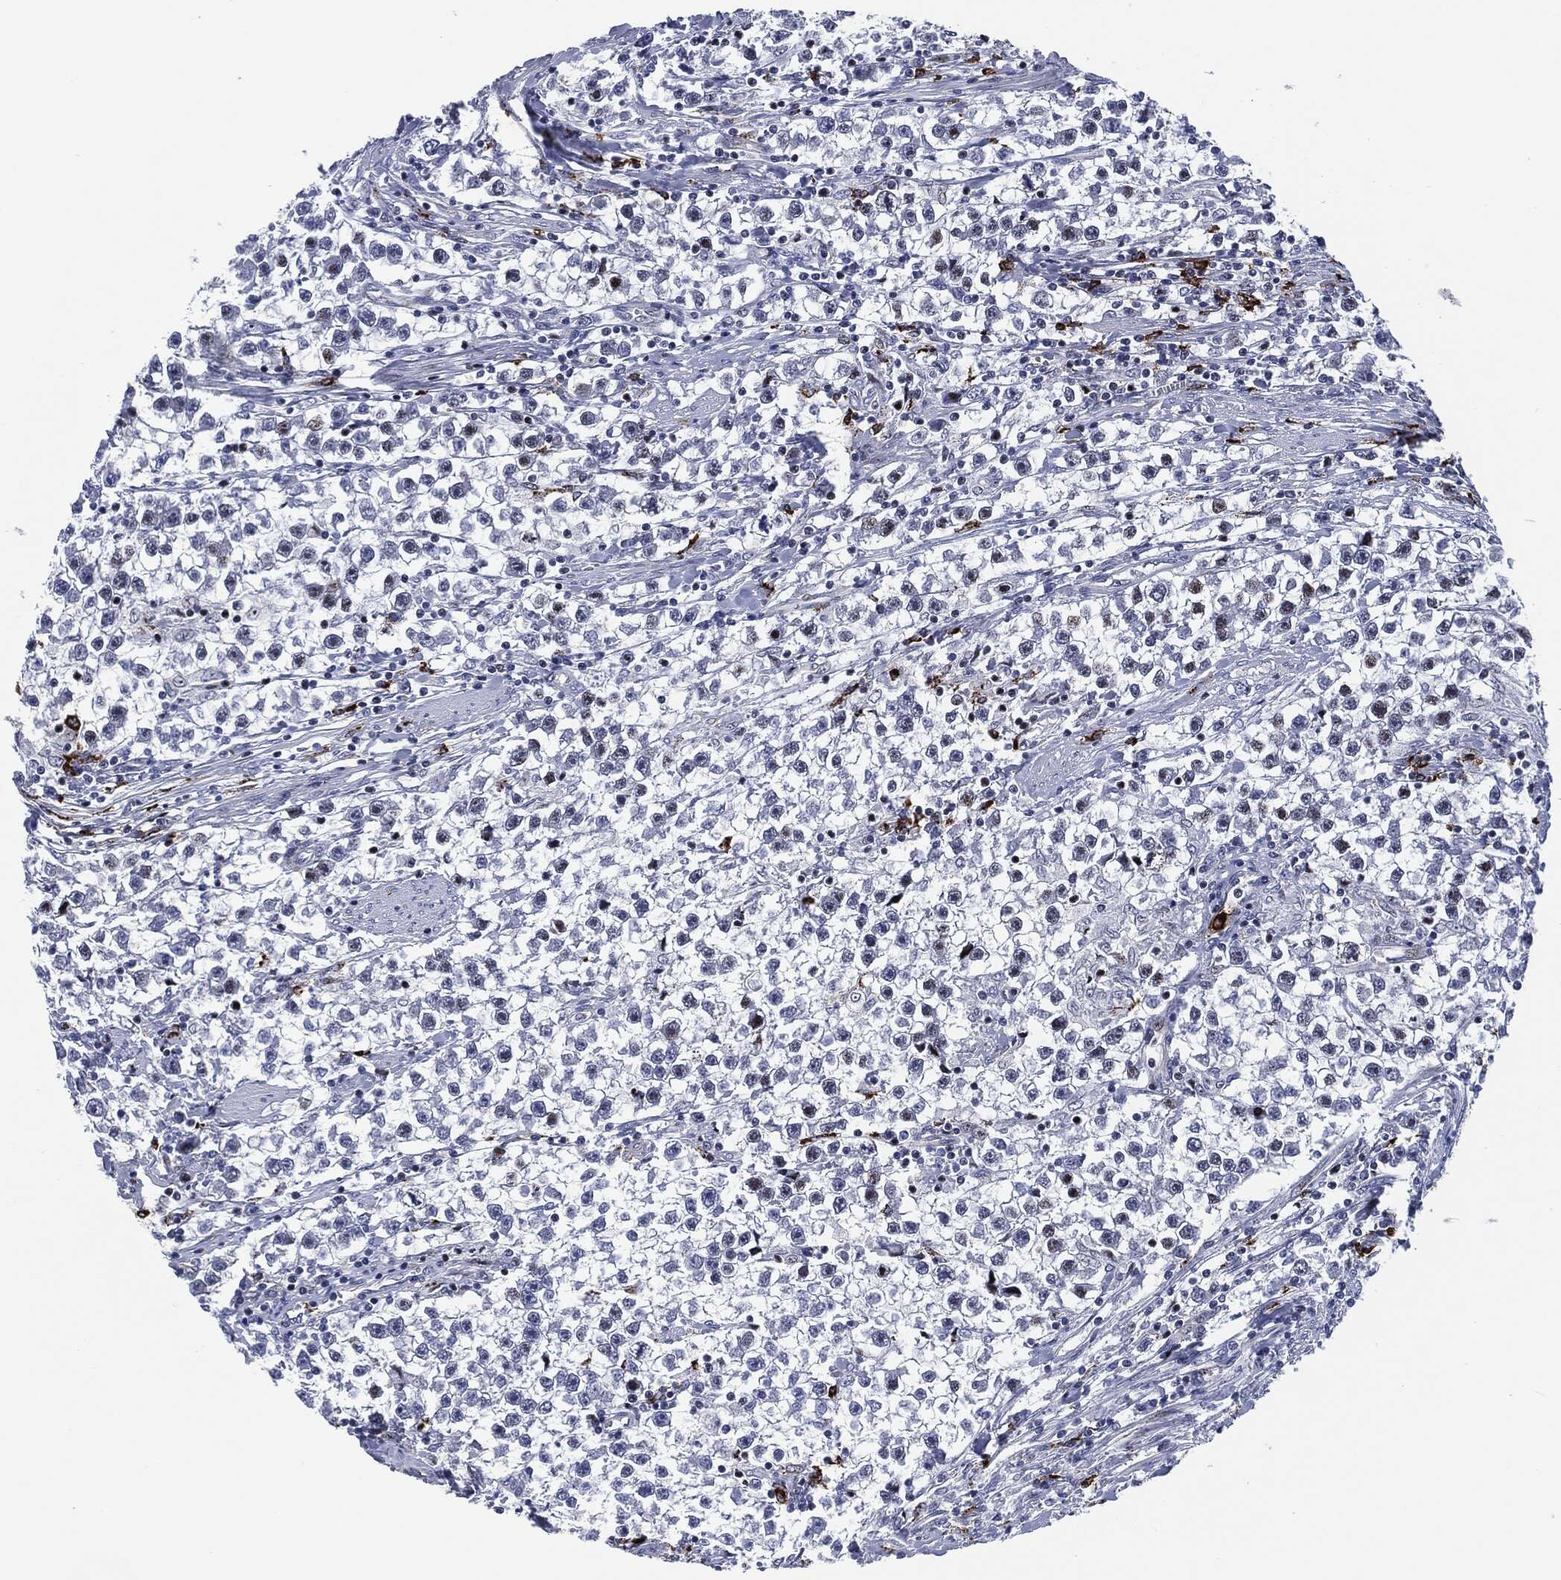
{"staining": {"intensity": "negative", "quantity": "none", "location": "none"}, "tissue": "testis cancer", "cell_type": "Tumor cells", "image_type": "cancer", "snomed": [{"axis": "morphology", "description": "Seminoma, NOS"}, {"axis": "topography", "description": "Testis"}], "caption": "Testis cancer (seminoma) was stained to show a protein in brown. There is no significant staining in tumor cells.", "gene": "MPO", "patient": {"sex": "male", "age": 59}}